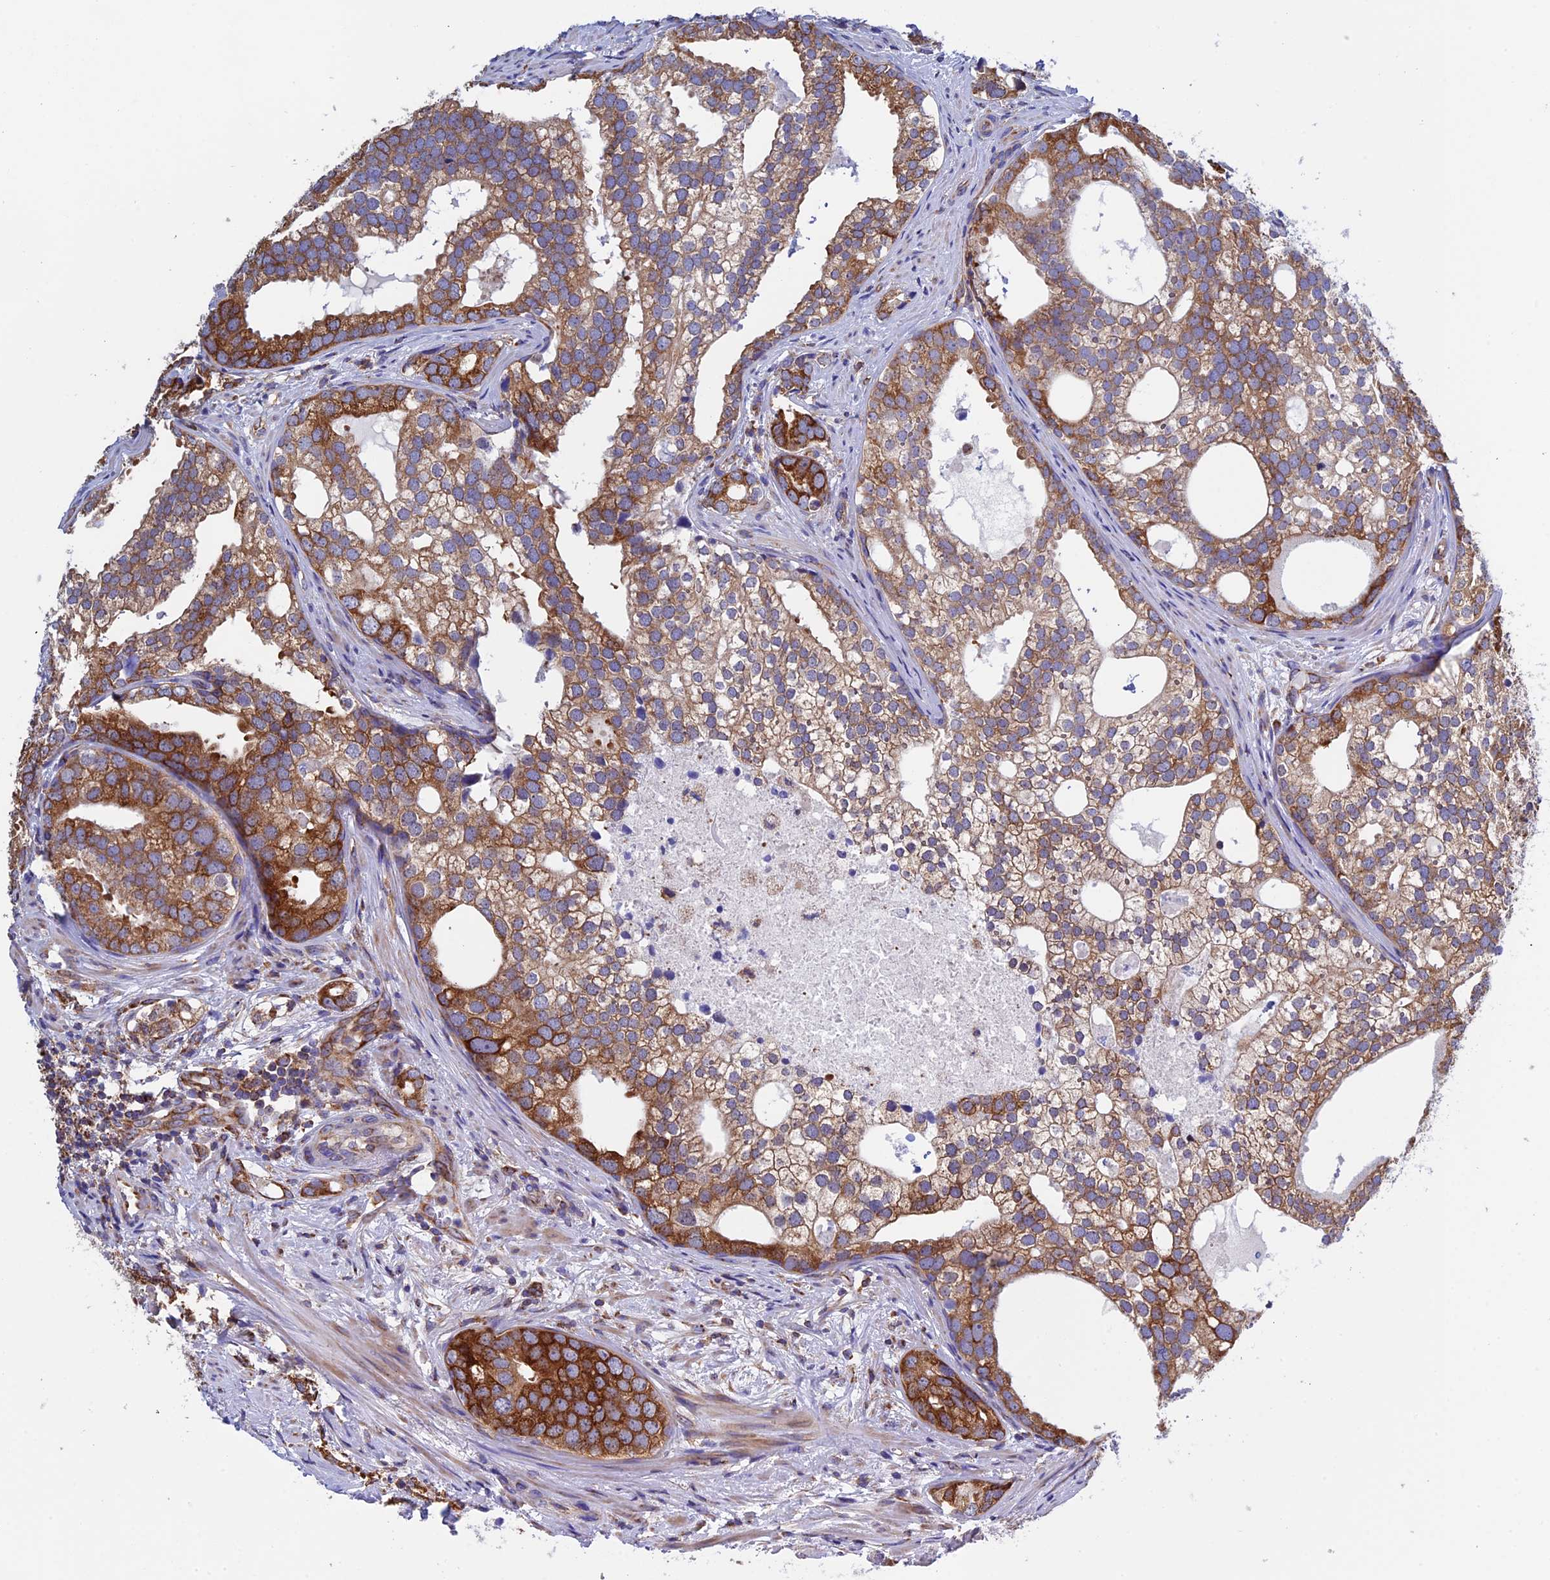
{"staining": {"intensity": "strong", "quantity": ">75%", "location": "cytoplasmic/membranous"}, "tissue": "prostate cancer", "cell_type": "Tumor cells", "image_type": "cancer", "snomed": [{"axis": "morphology", "description": "Adenocarcinoma, High grade"}, {"axis": "topography", "description": "Prostate"}], "caption": "Immunohistochemical staining of prostate adenocarcinoma (high-grade) shows strong cytoplasmic/membranous protein expression in about >75% of tumor cells. (DAB (3,3'-diaminobenzidine) = brown stain, brightfield microscopy at high magnification).", "gene": "SLC9A5", "patient": {"sex": "male", "age": 75}}